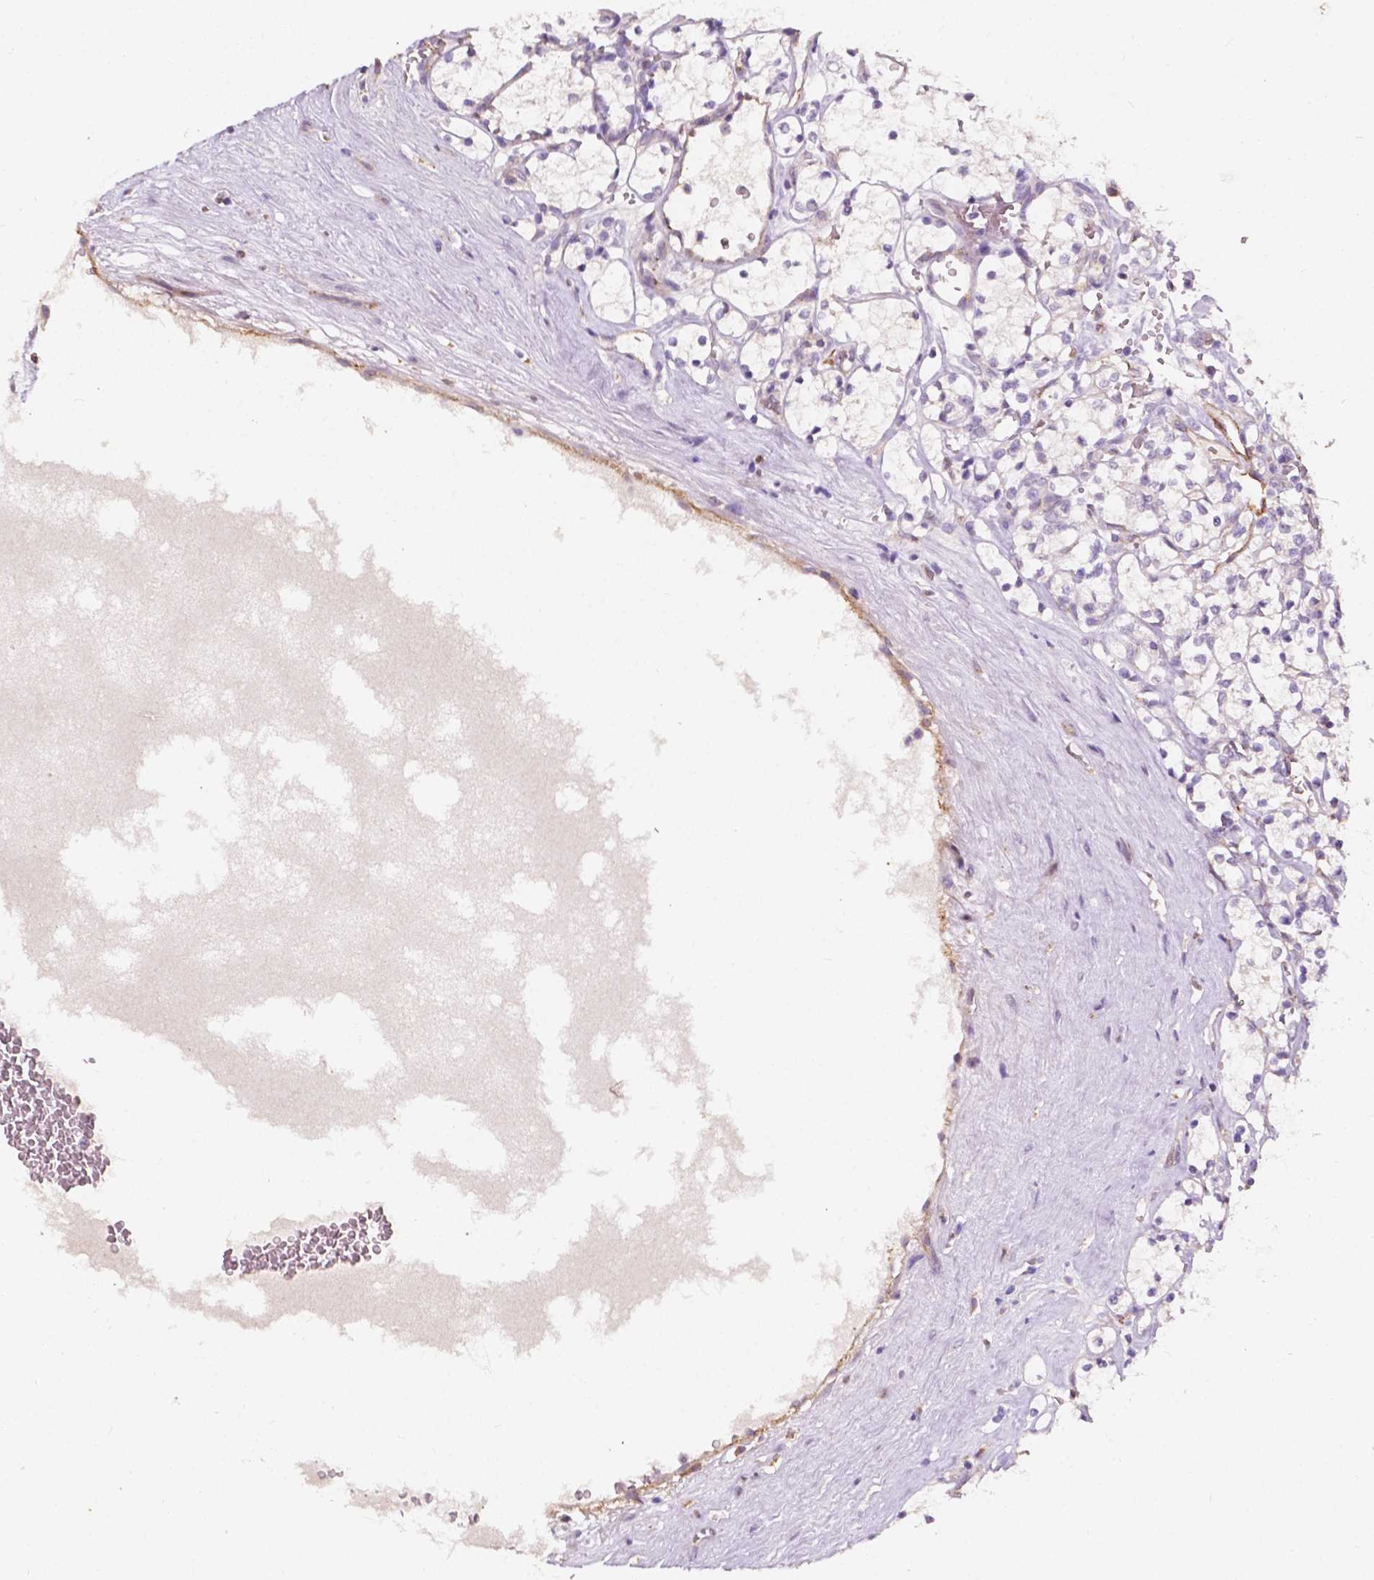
{"staining": {"intensity": "negative", "quantity": "none", "location": "none"}, "tissue": "renal cancer", "cell_type": "Tumor cells", "image_type": "cancer", "snomed": [{"axis": "morphology", "description": "Adenocarcinoma, NOS"}, {"axis": "topography", "description": "Kidney"}], "caption": "An immunohistochemistry (IHC) photomicrograph of renal cancer is shown. There is no staining in tumor cells of renal cancer.", "gene": "SLC22A4", "patient": {"sex": "female", "age": 69}}